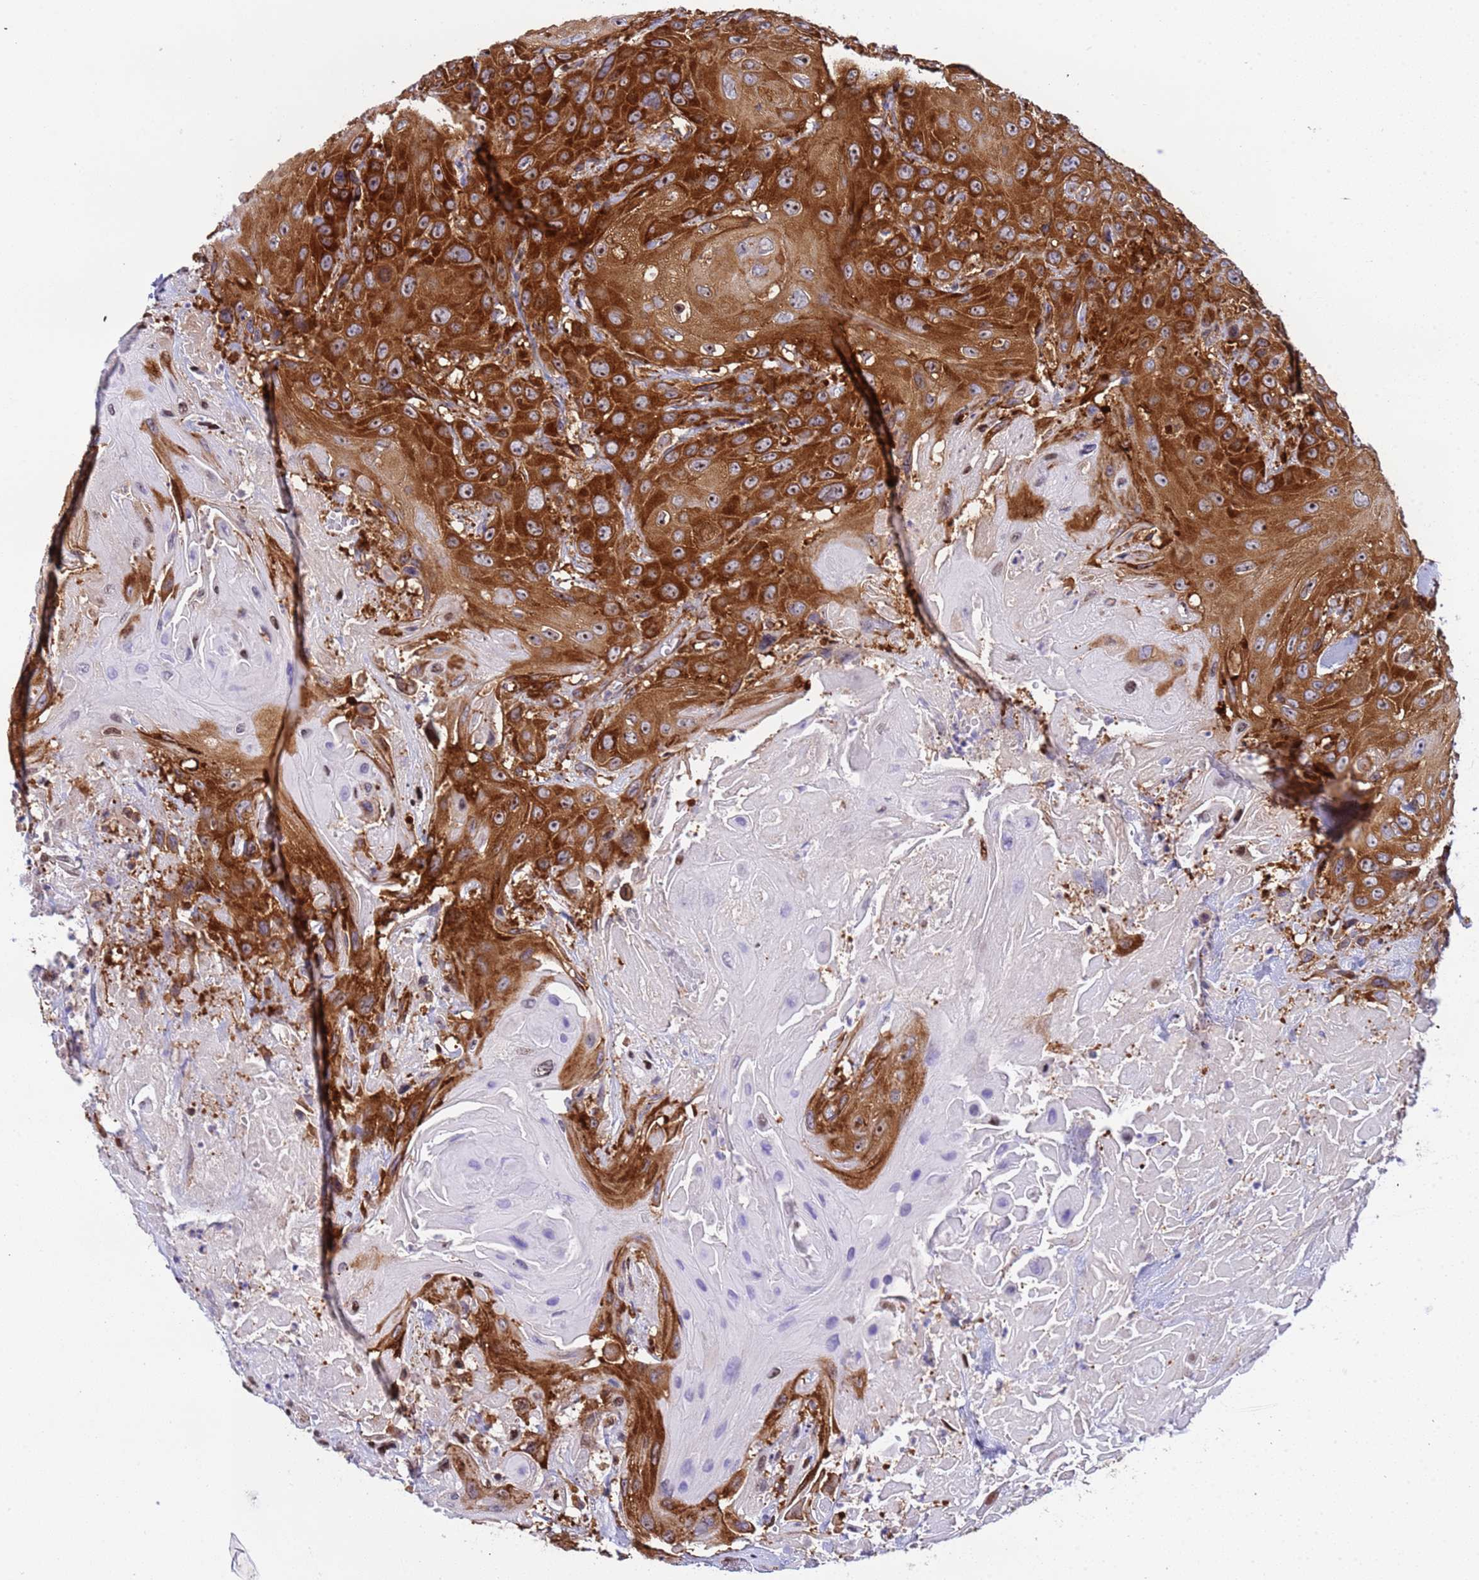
{"staining": {"intensity": "strong", "quantity": ">75%", "location": "cytoplasmic/membranous,nuclear"}, "tissue": "head and neck cancer", "cell_type": "Tumor cells", "image_type": "cancer", "snomed": [{"axis": "morphology", "description": "Squamous cell carcinoma, NOS"}, {"axis": "topography", "description": "Head-Neck"}], "caption": "Immunohistochemical staining of squamous cell carcinoma (head and neck) demonstrates high levels of strong cytoplasmic/membranous and nuclear expression in approximately >75% of tumor cells.", "gene": "RPL36", "patient": {"sex": "male", "age": 81}}